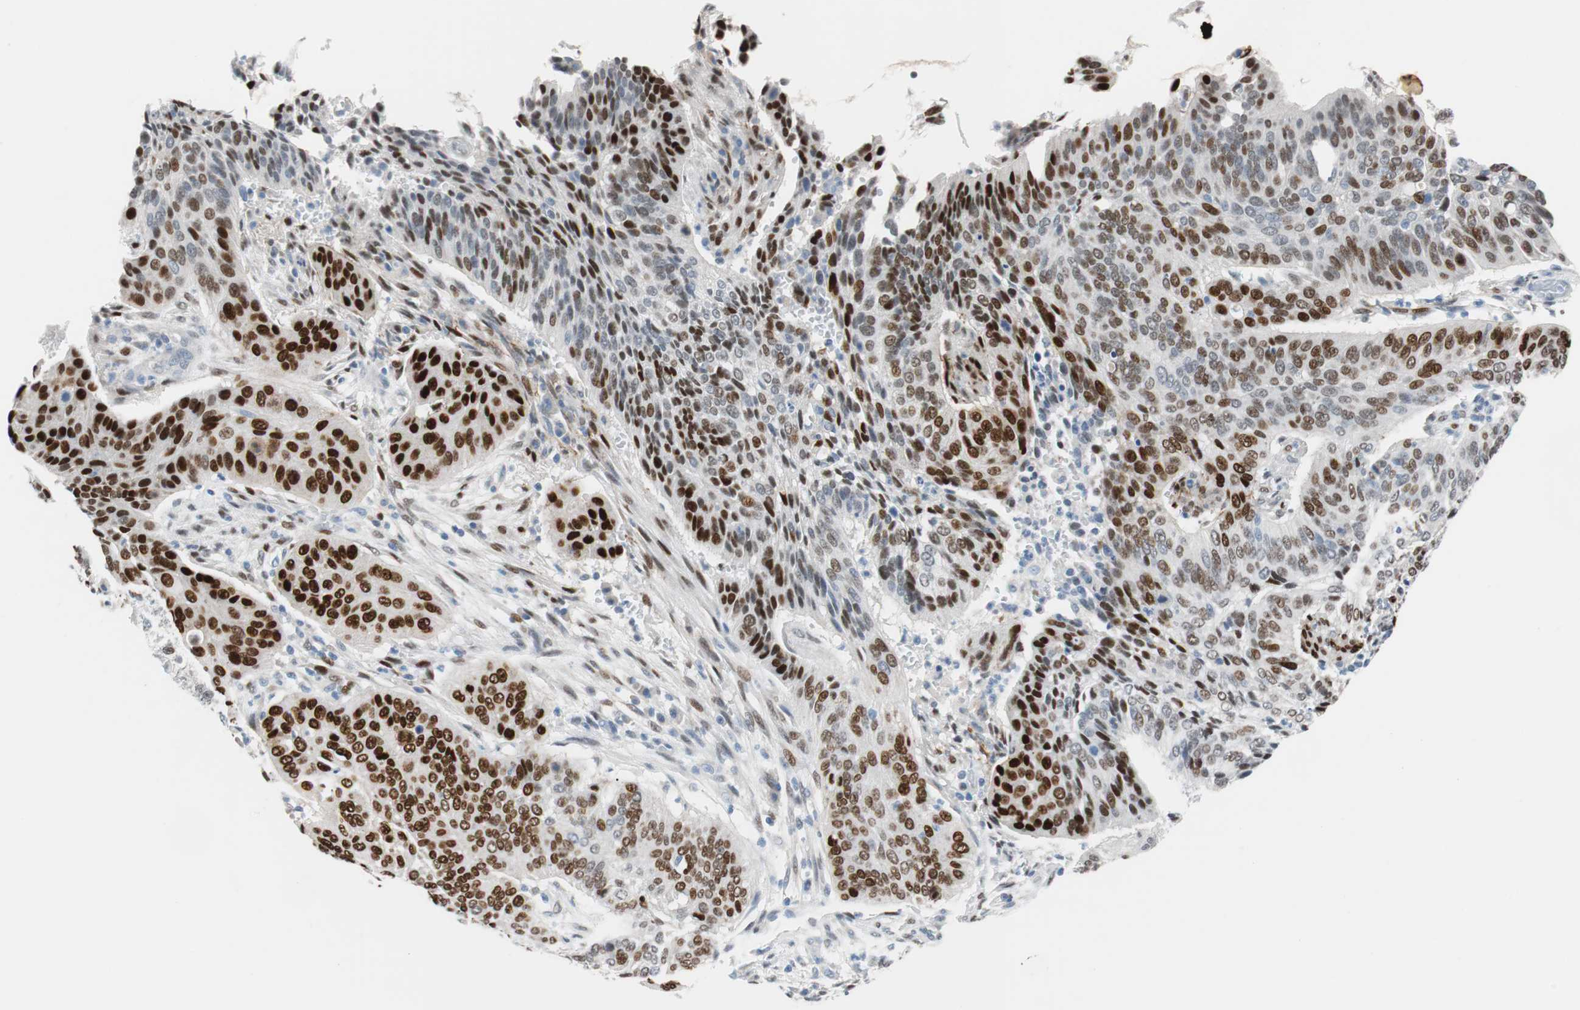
{"staining": {"intensity": "strong", "quantity": ">75%", "location": "nuclear"}, "tissue": "cervical cancer", "cell_type": "Tumor cells", "image_type": "cancer", "snomed": [{"axis": "morphology", "description": "Squamous cell carcinoma, NOS"}, {"axis": "topography", "description": "Cervix"}], "caption": "A micrograph showing strong nuclear positivity in about >75% of tumor cells in cervical cancer, as visualized by brown immunohistochemical staining.", "gene": "FOSL1", "patient": {"sex": "female", "age": 39}}